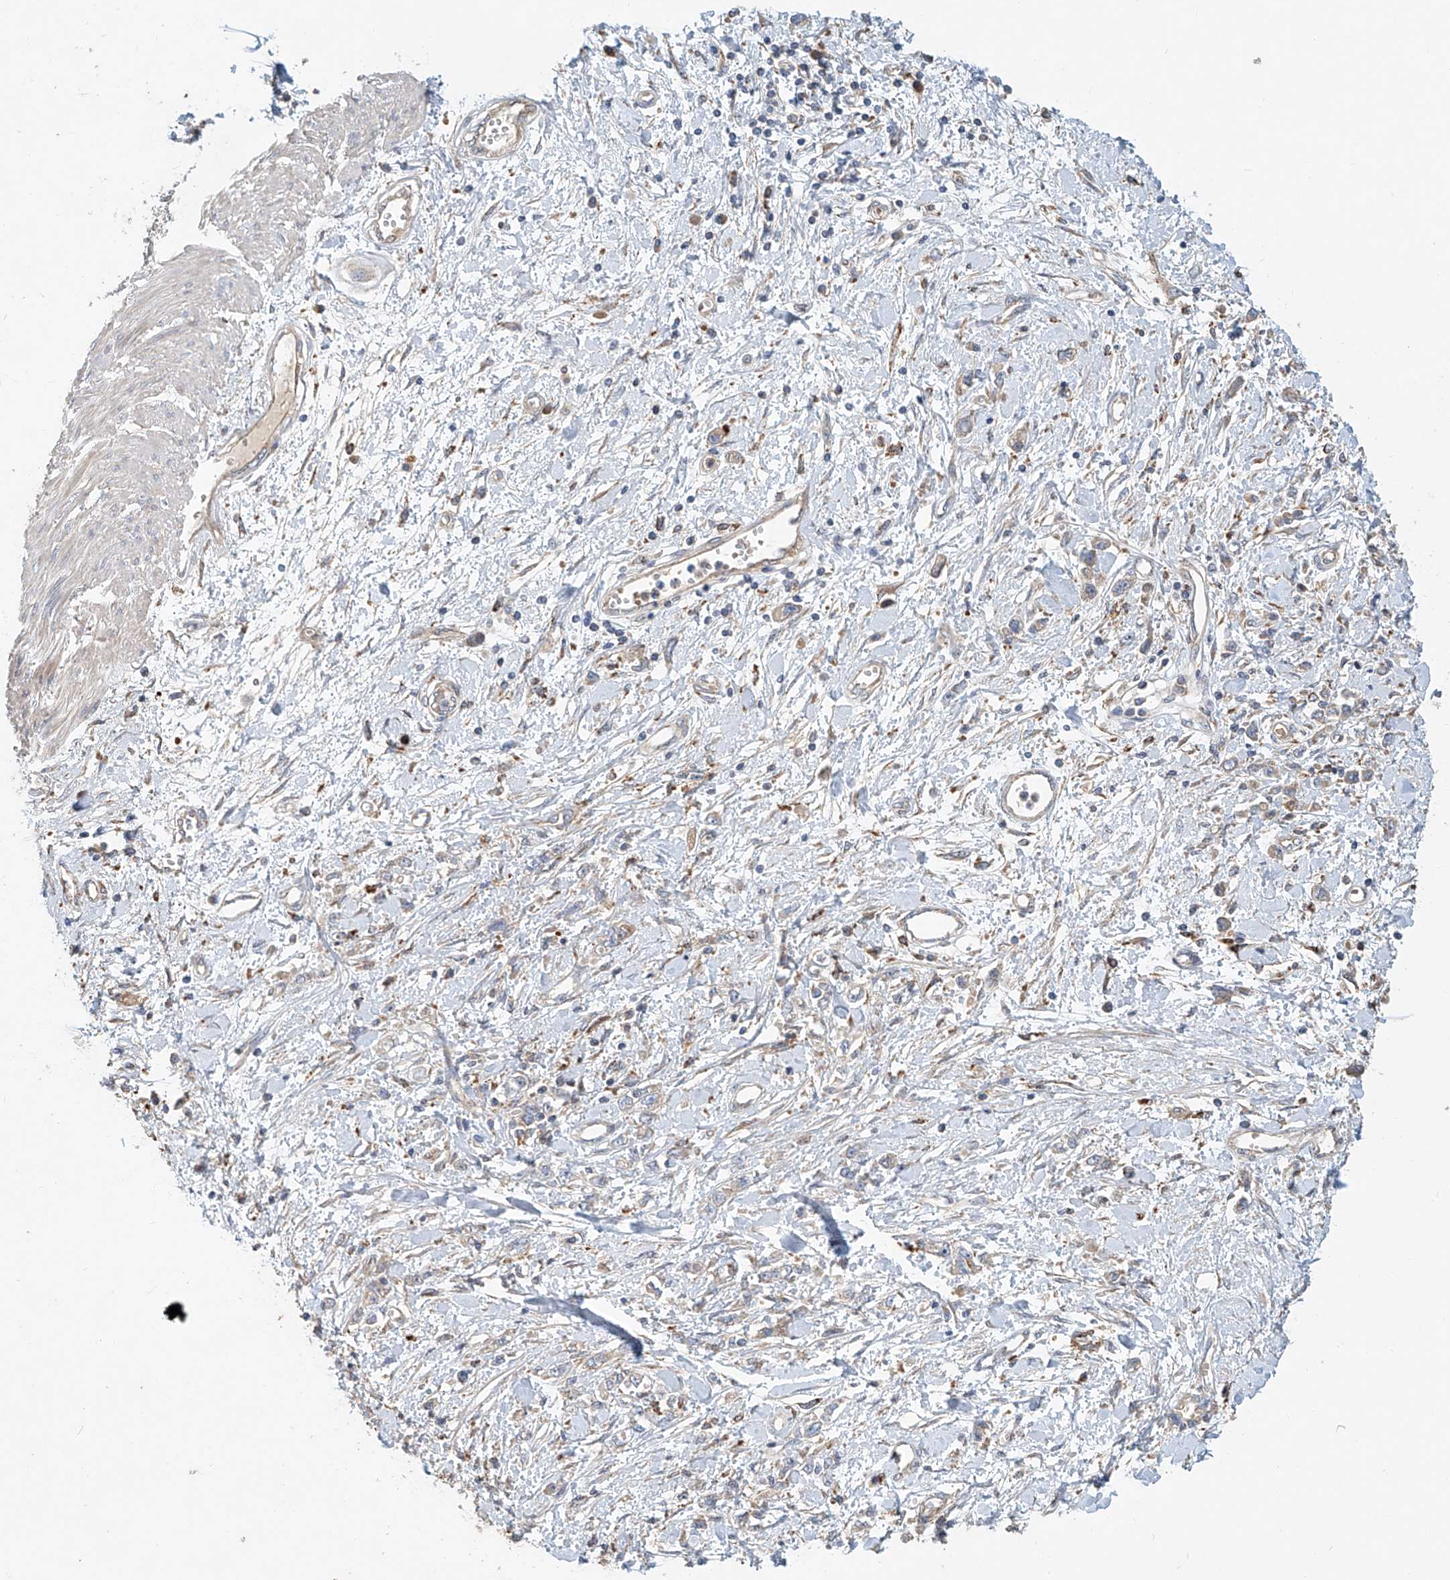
{"staining": {"intensity": "negative", "quantity": "none", "location": "none"}, "tissue": "stomach cancer", "cell_type": "Tumor cells", "image_type": "cancer", "snomed": [{"axis": "morphology", "description": "Adenocarcinoma, NOS"}, {"axis": "topography", "description": "Stomach"}], "caption": "Stomach cancer stained for a protein using immunohistochemistry exhibits no expression tumor cells.", "gene": "HGSNAT", "patient": {"sex": "female", "age": 76}}